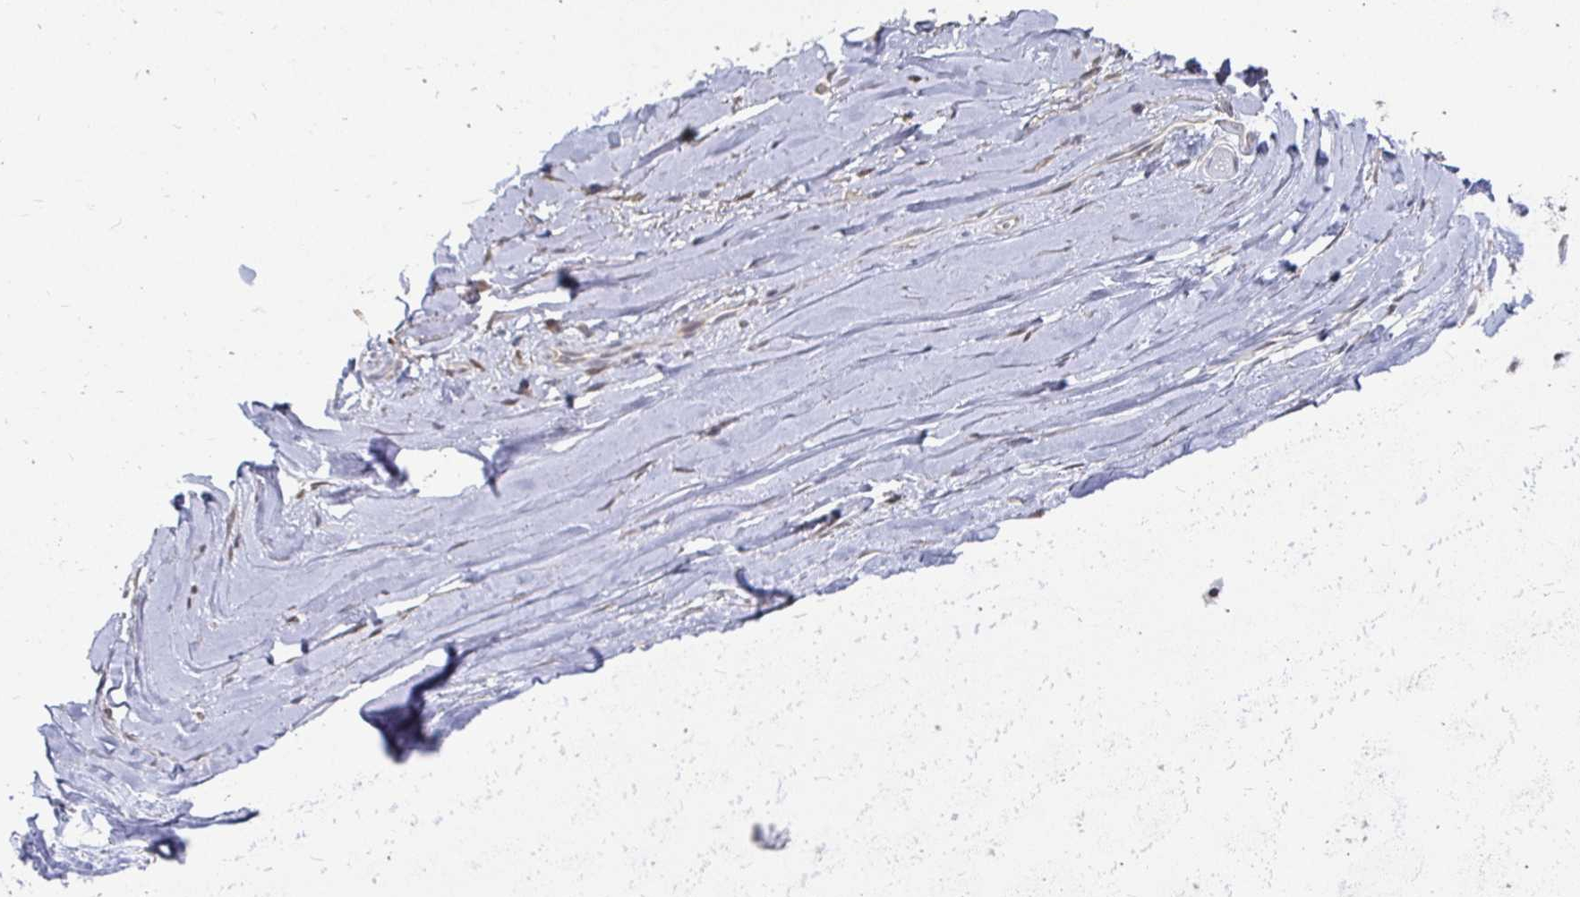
{"staining": {"intensity": "negative", "quantity": "none", "location": "none"}, "tissue": "adipose tissue", "cell_type": "Adipocytes", "image_type": "normal", "snomed": [{"axis": "morphology", "description": "Normal tissue, NOS"}, {"axis": "topography", "description": "Cartilage tissue"}, {"axis": "topography", "description": "Nasopharynx"}, {"axis": "topography", "description": "Thyroid gland"}], "caption": "Adipocytes show no significant protein positivity in benign adipose tissue. (Brightfield microscopy of DAB immunohistochemistry at high magnification).", "gene": "MEIS1", "patient": {"sex": "male", "age": 63}}